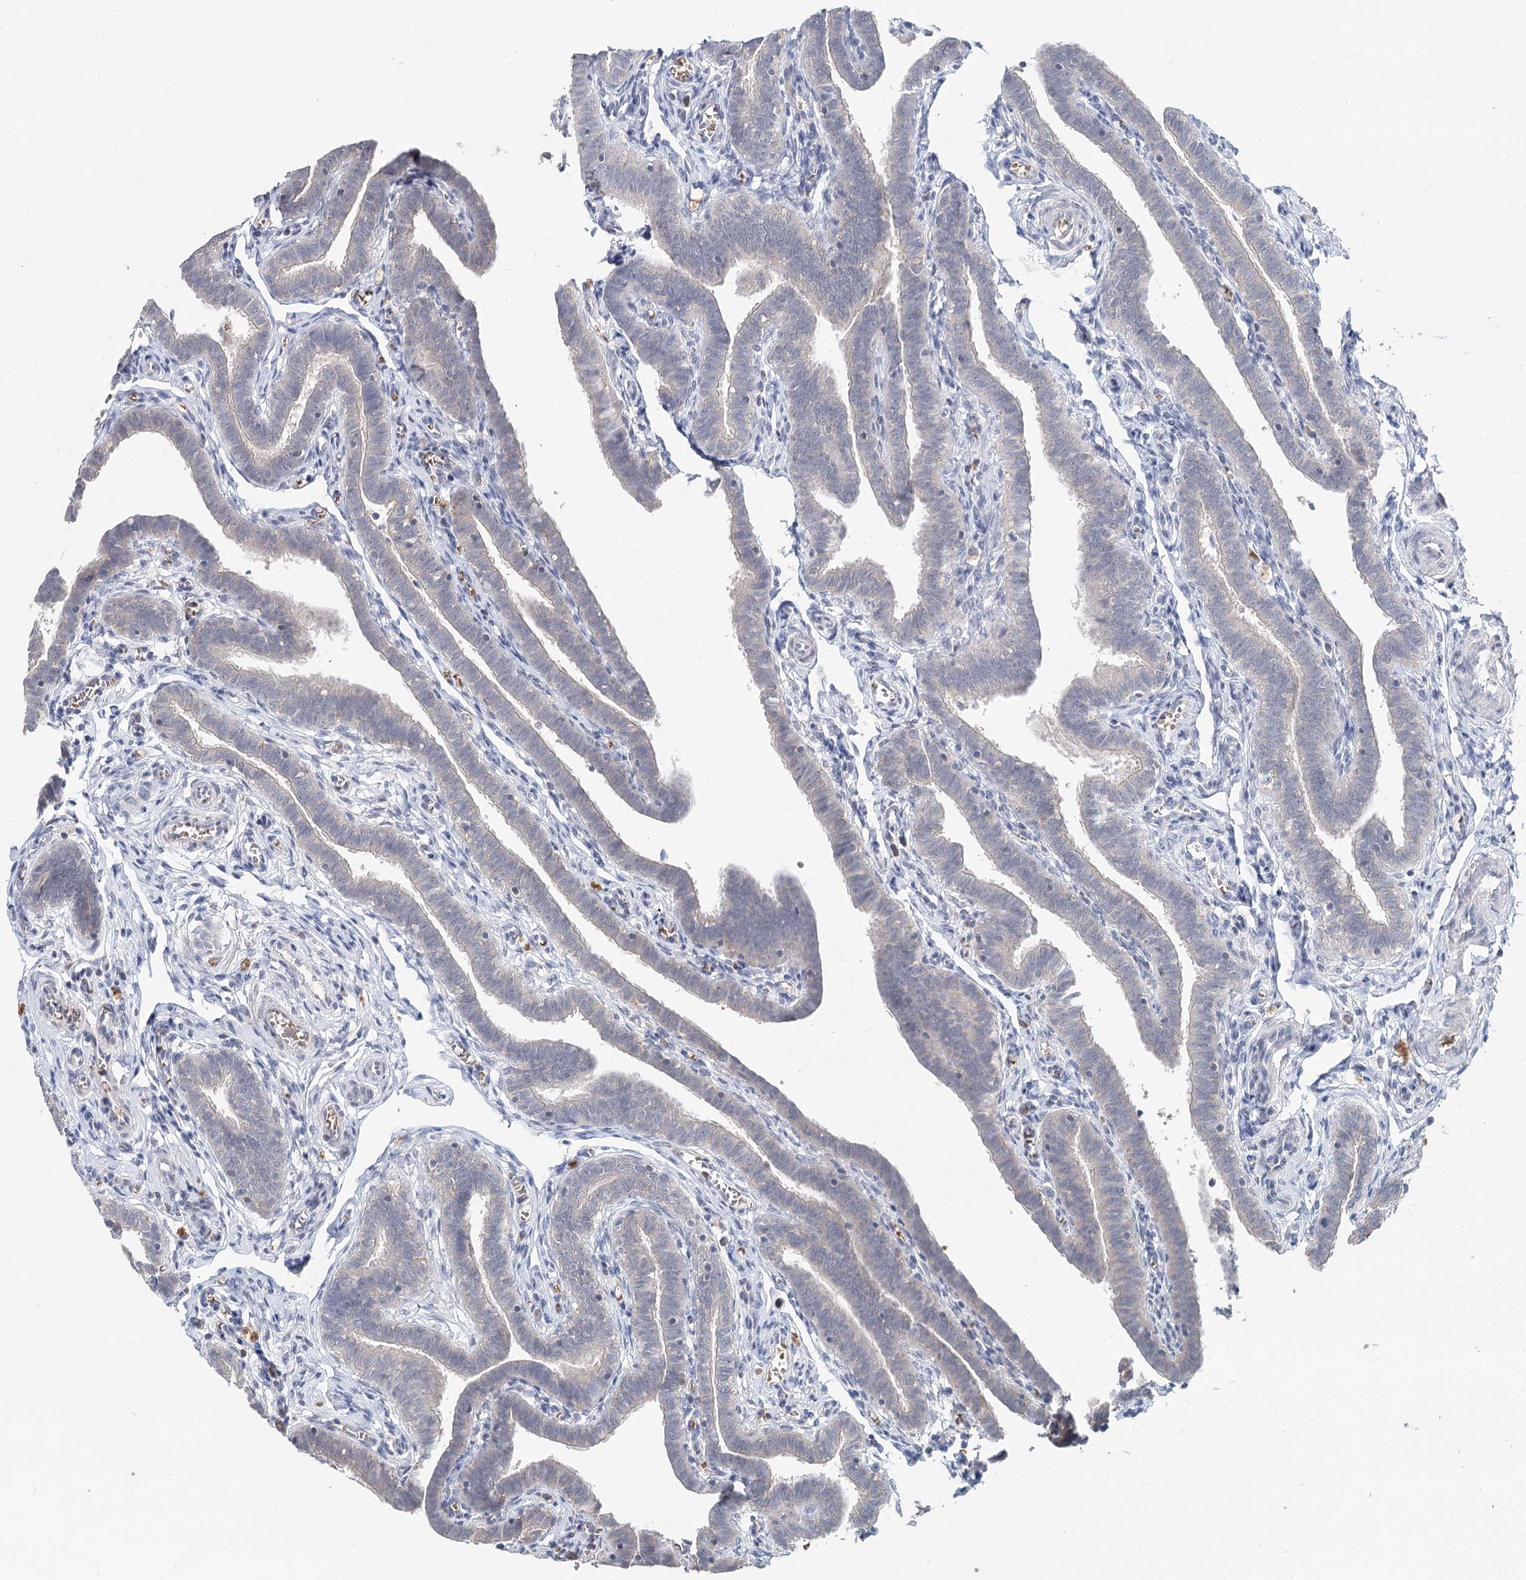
{"staining": {"intensity": "weak", "quantity": "<25%", "location": "cytoplasmic/membranous"}, "tissue": "fallopian tube", "cell_type": "Glandular cells", "image_type": "normal", "snomed": [{"axis": "morphology", "description": "Normal tissue, NOS"}, {"axis": "topography", "description": "Fallopian tube"}], "caption": "Micrograph shows no protein expression in glandular cells of benign fallopian tube. (Brightfield microscopy of DAB (3,3'-diaminobenzidine) immunohistochemistry (IHC) at high magnification).", "gene": "FBXO7", "patient": {"sex": "female", "age": 36}}